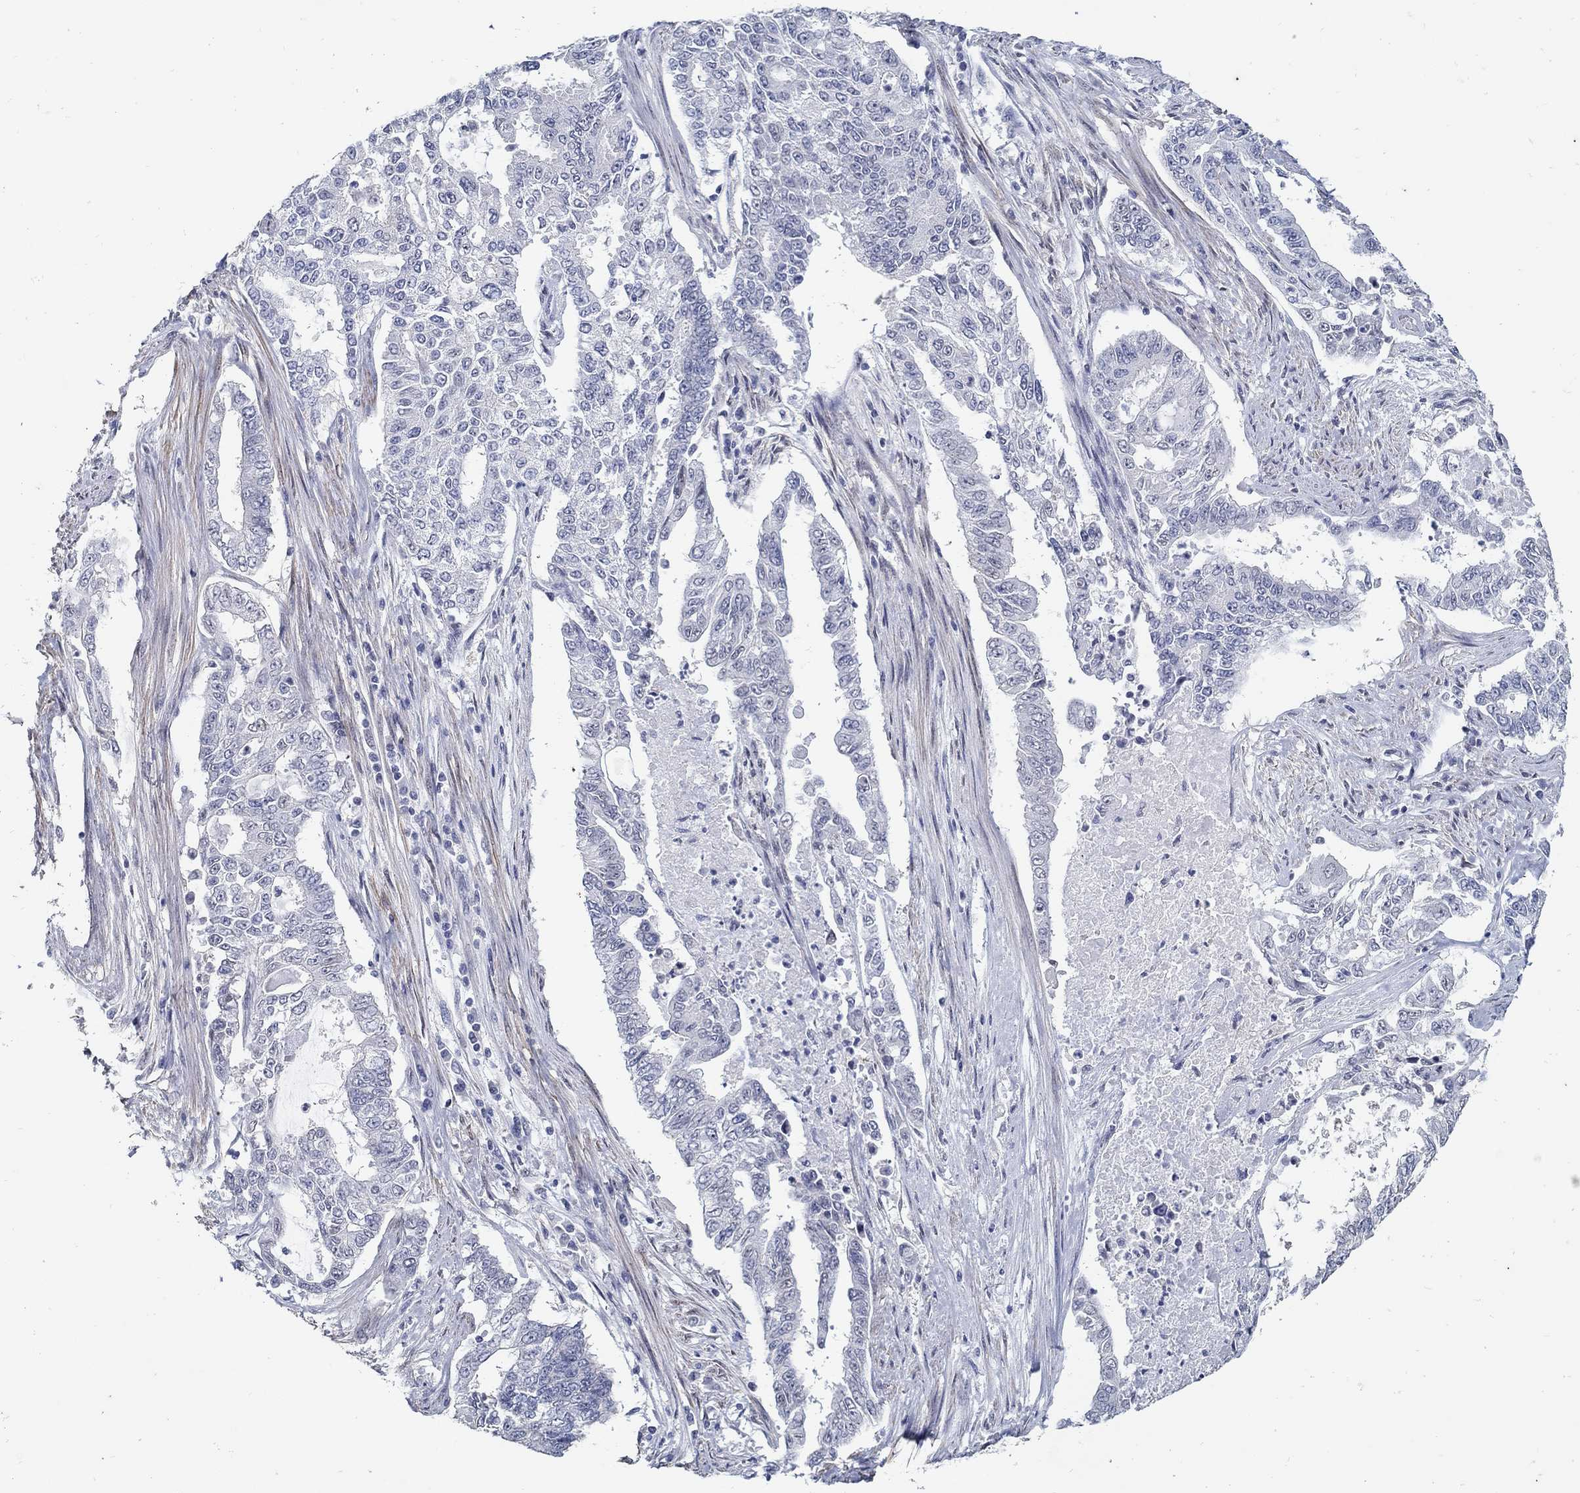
{"staining": {"intensity": "negative", "quantity": "none", "location": "none"}, "tissue": "endometrial cancer", "cell_type": "Tumor cells", "image_type": "cancer", "snomed": [{"axis": "morphology", "description": "Adenocarcinoma, NOS"}, {"axis": "topography", "description": "Uterus"}], "caption": "A high-resolution histopathology image shows immunohistochemistry staining of endometrial adenocarcinoma, which displays no significant expression in tumor cells. Nuclei are stained in blue.", "gene": "USP29", "patient": {"sex": "female", "age": 59}}